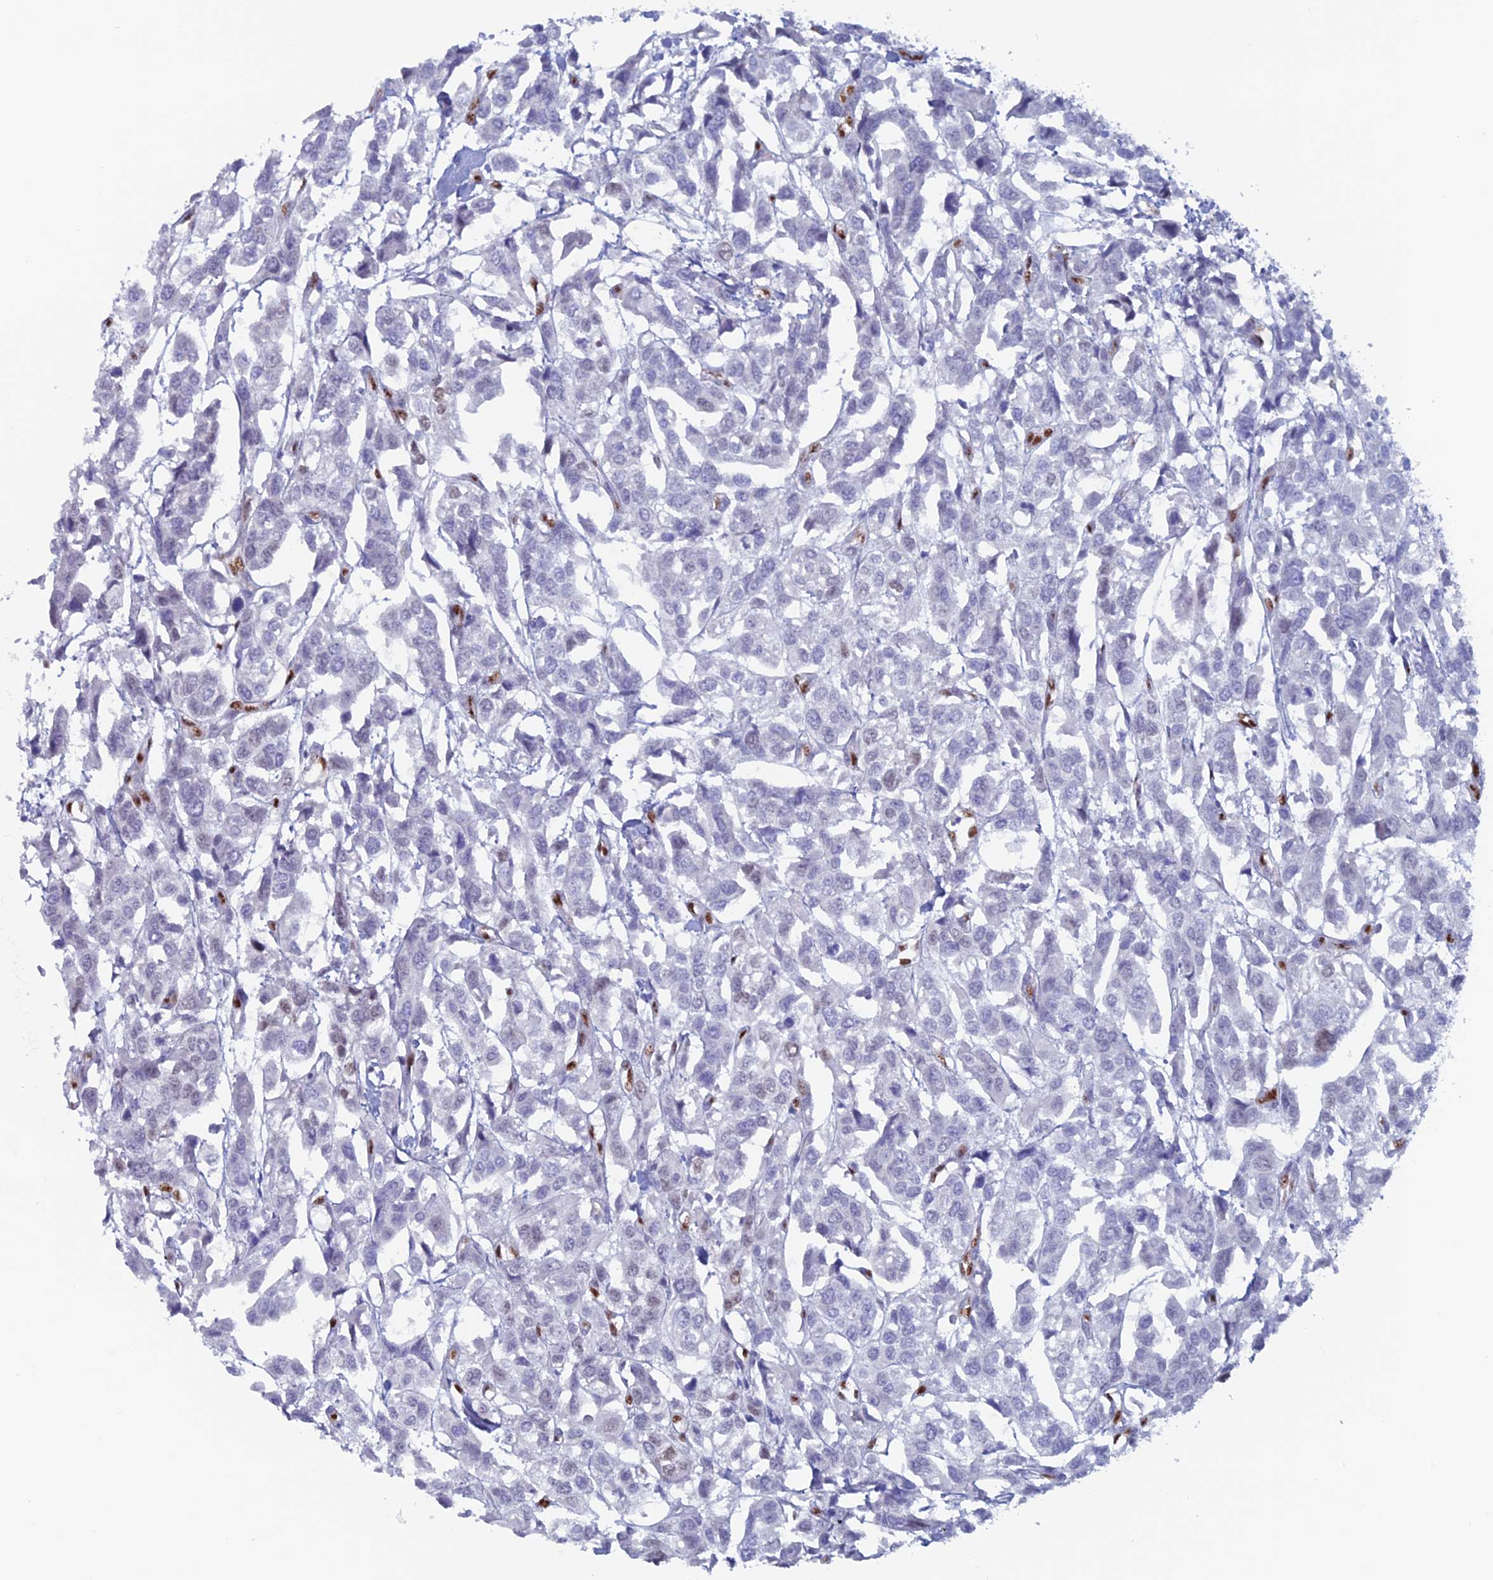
{"staining": {"intensity": "negative", "quantity": "none", "location": "none"}, "tissue": "urothelial cancer", "cell_type": "Tumor cells", "image_type": "cancer", "snomed": [{"axis": "morphology", "description": "Urothelial carcinoma, High grade"}, {"axis": "topography", "description": "Urinary bladder"}], "caption": "Immunohistochemistry (IHC) image of neoplastic tissue: human urothelial cancer stained with DAB (3,3'-diaminobenzidine) displays no significant protein staining in tumor cells. (IHC, brightfield microscopy, high magnification).", "gene": "NOL4L", "patient": {"sex": "male", "age": 67}}